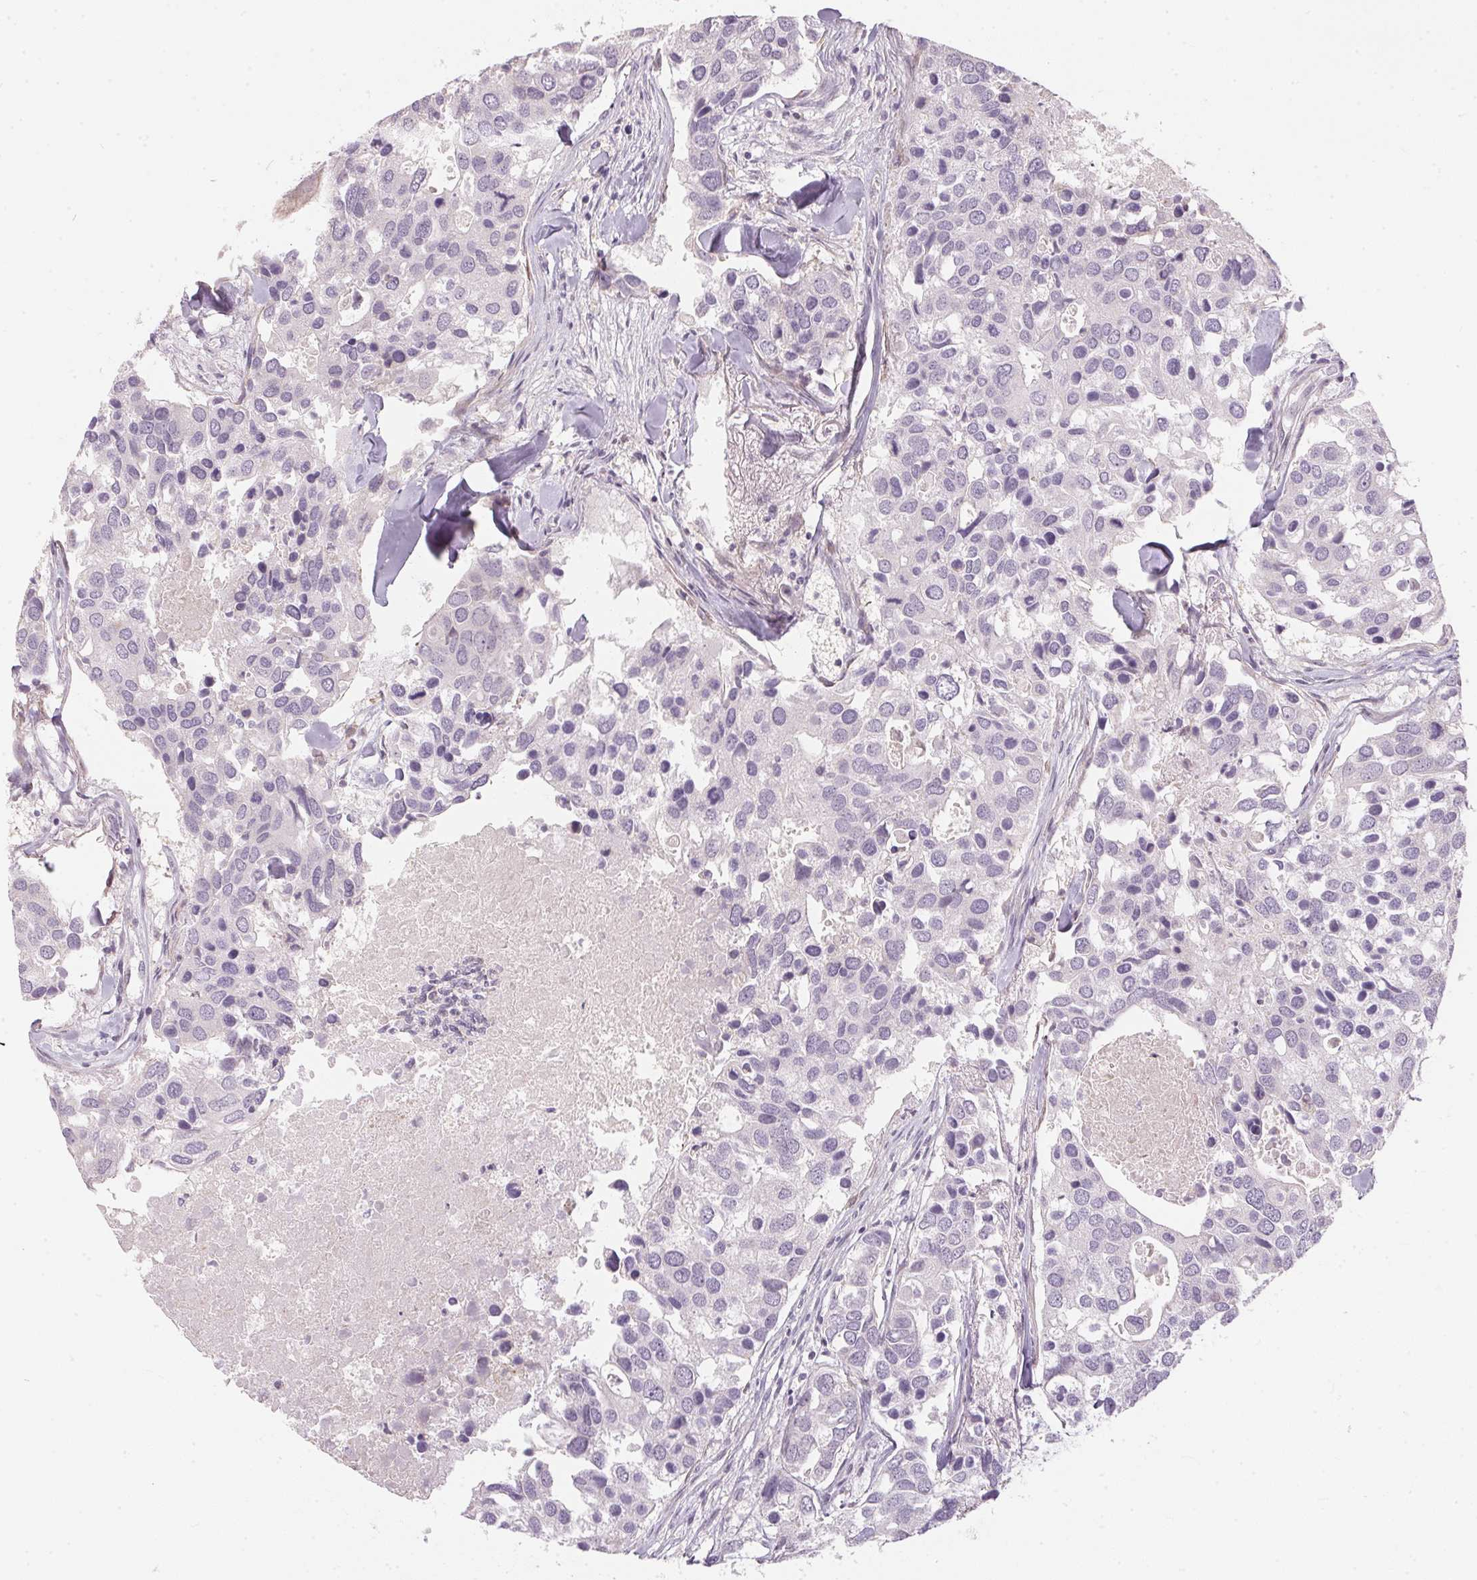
{"staining": {"intensity": "negative", "quantity": "none", "location": "none"}, "tissue": "breast cancer", "cell_type": "Tumor cells", "image_type": "cancer", "snomed": [{"axis": "morphology", "description": "Duct carcinoma"}, {"axis": "topography", "description": "Breast"}], "caption": "The image demonstrates no significant staining in tumor cells of intraductal carcinoma (breast).", "gene": "GDAP1L1", "patient": {"sex": "female", "age": 83}}